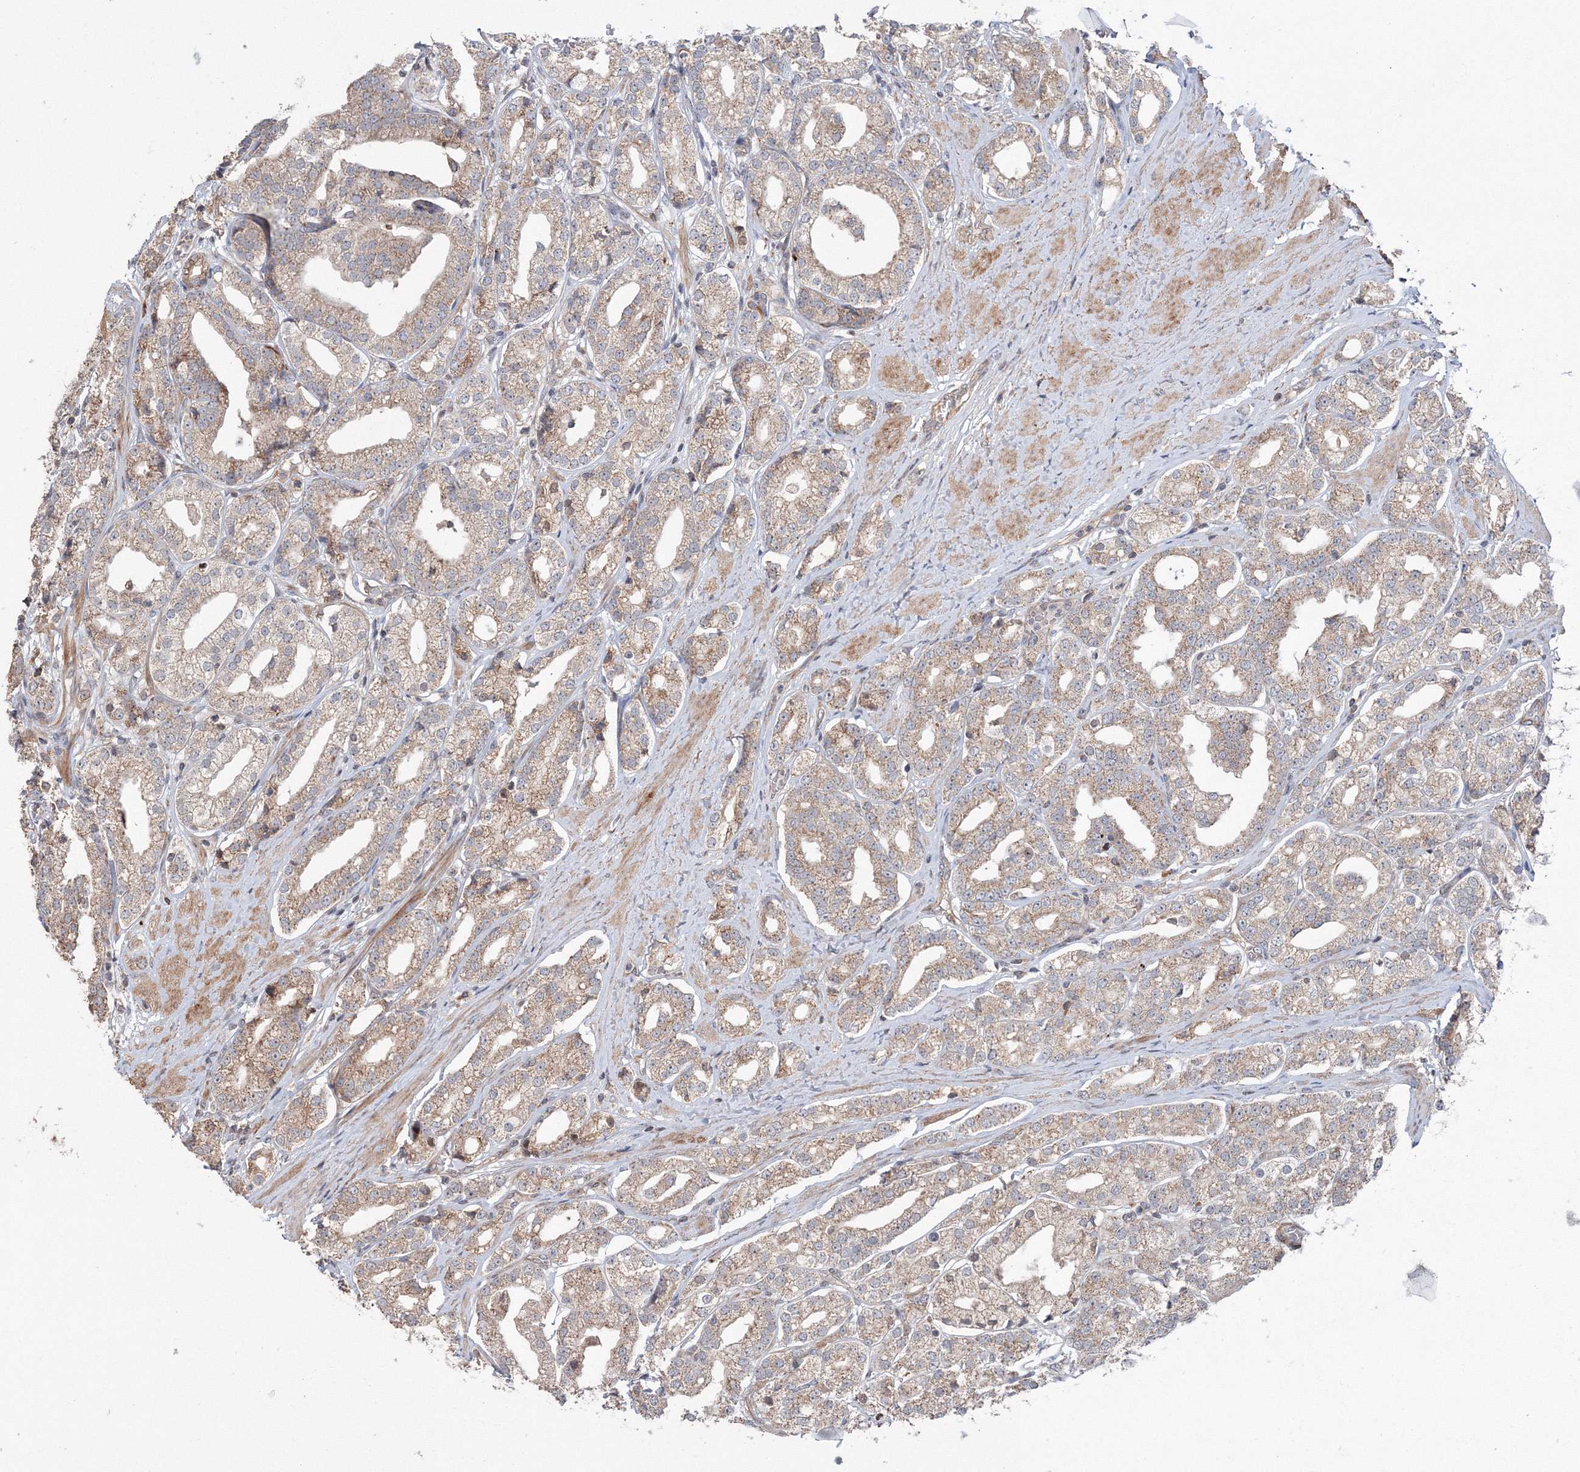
{"staining": {"intensity": "moderate", "quantity": ">75%", "location": "cytoplasmic/membranous"}, "tissue": "prostate cancer", "cell_type": "Tumor cells", "image_type": "cancer", "snomed": [{"axis": "morphology", "description": "Adenocarcinoma, High grade"}, {"axis": "topography", "description": "Prostate"}], "caption": "Protein positivity by immunohistochemistry (IHC) demonstrates moderate cytoplasmic/membranous staining in approximately >75% of tumor cells in prostate cancer (adenocarcinoma (high-grade)).", "gene": "NOA1", "patient": {"sex": "male", "age": 69}}